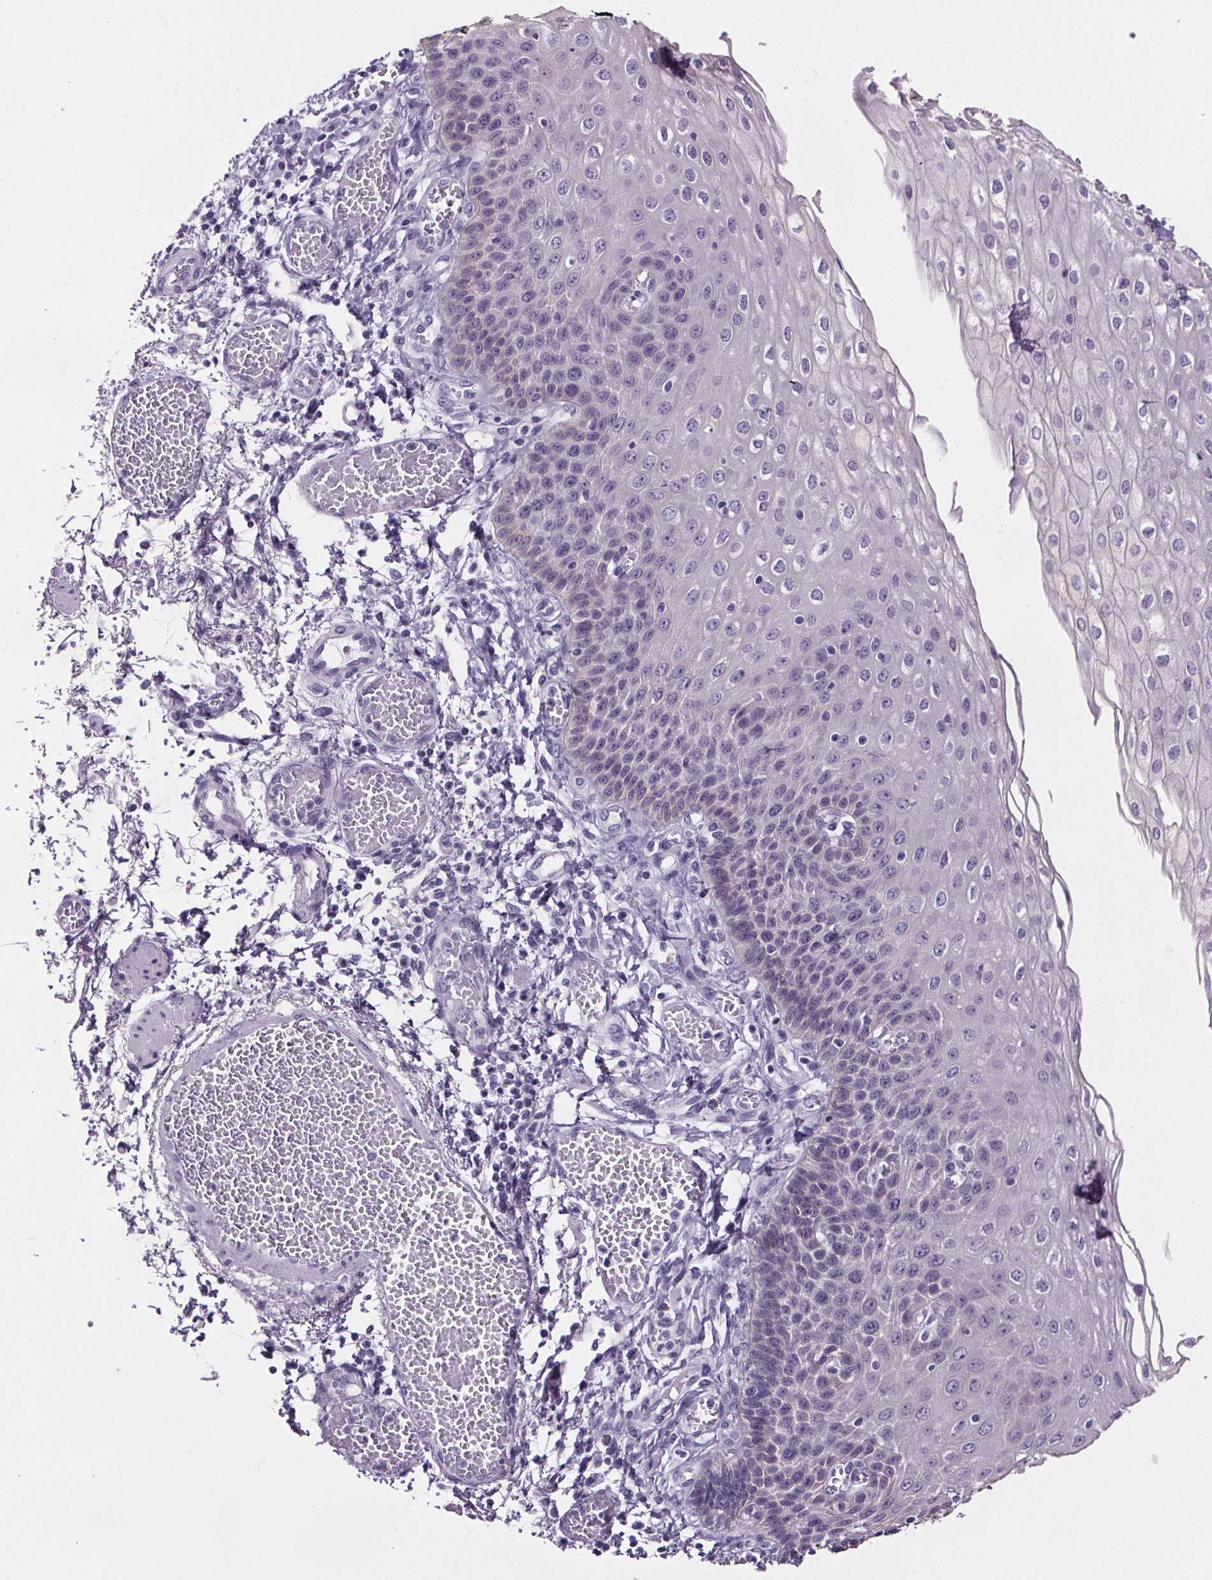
{"staining": {"intensity": "negative", "quantity": "none", "location": "none"}, "tissue": "esophagus", "cell_type": "Squamous epithelial cells", "image_type": "normal", "snomed": [{"axis": "morphology", "description": "Normal tissue, NOS"}, {"axis": "morphology", "description": "Adenocarcinoma, NOS"}, {"axis": "topography", "description": "Esophagus"}], "caption": "DAB immunohistochemical staining of benign esophagus shows no significant staining in squamous epithelial cells. Brightfield microscopy of IHC stained with DAB (brown) and hematoxylin (blue), captured at high magnification.", "gene": "CUBN", "patient": {"sex": "male", "age": 81}}